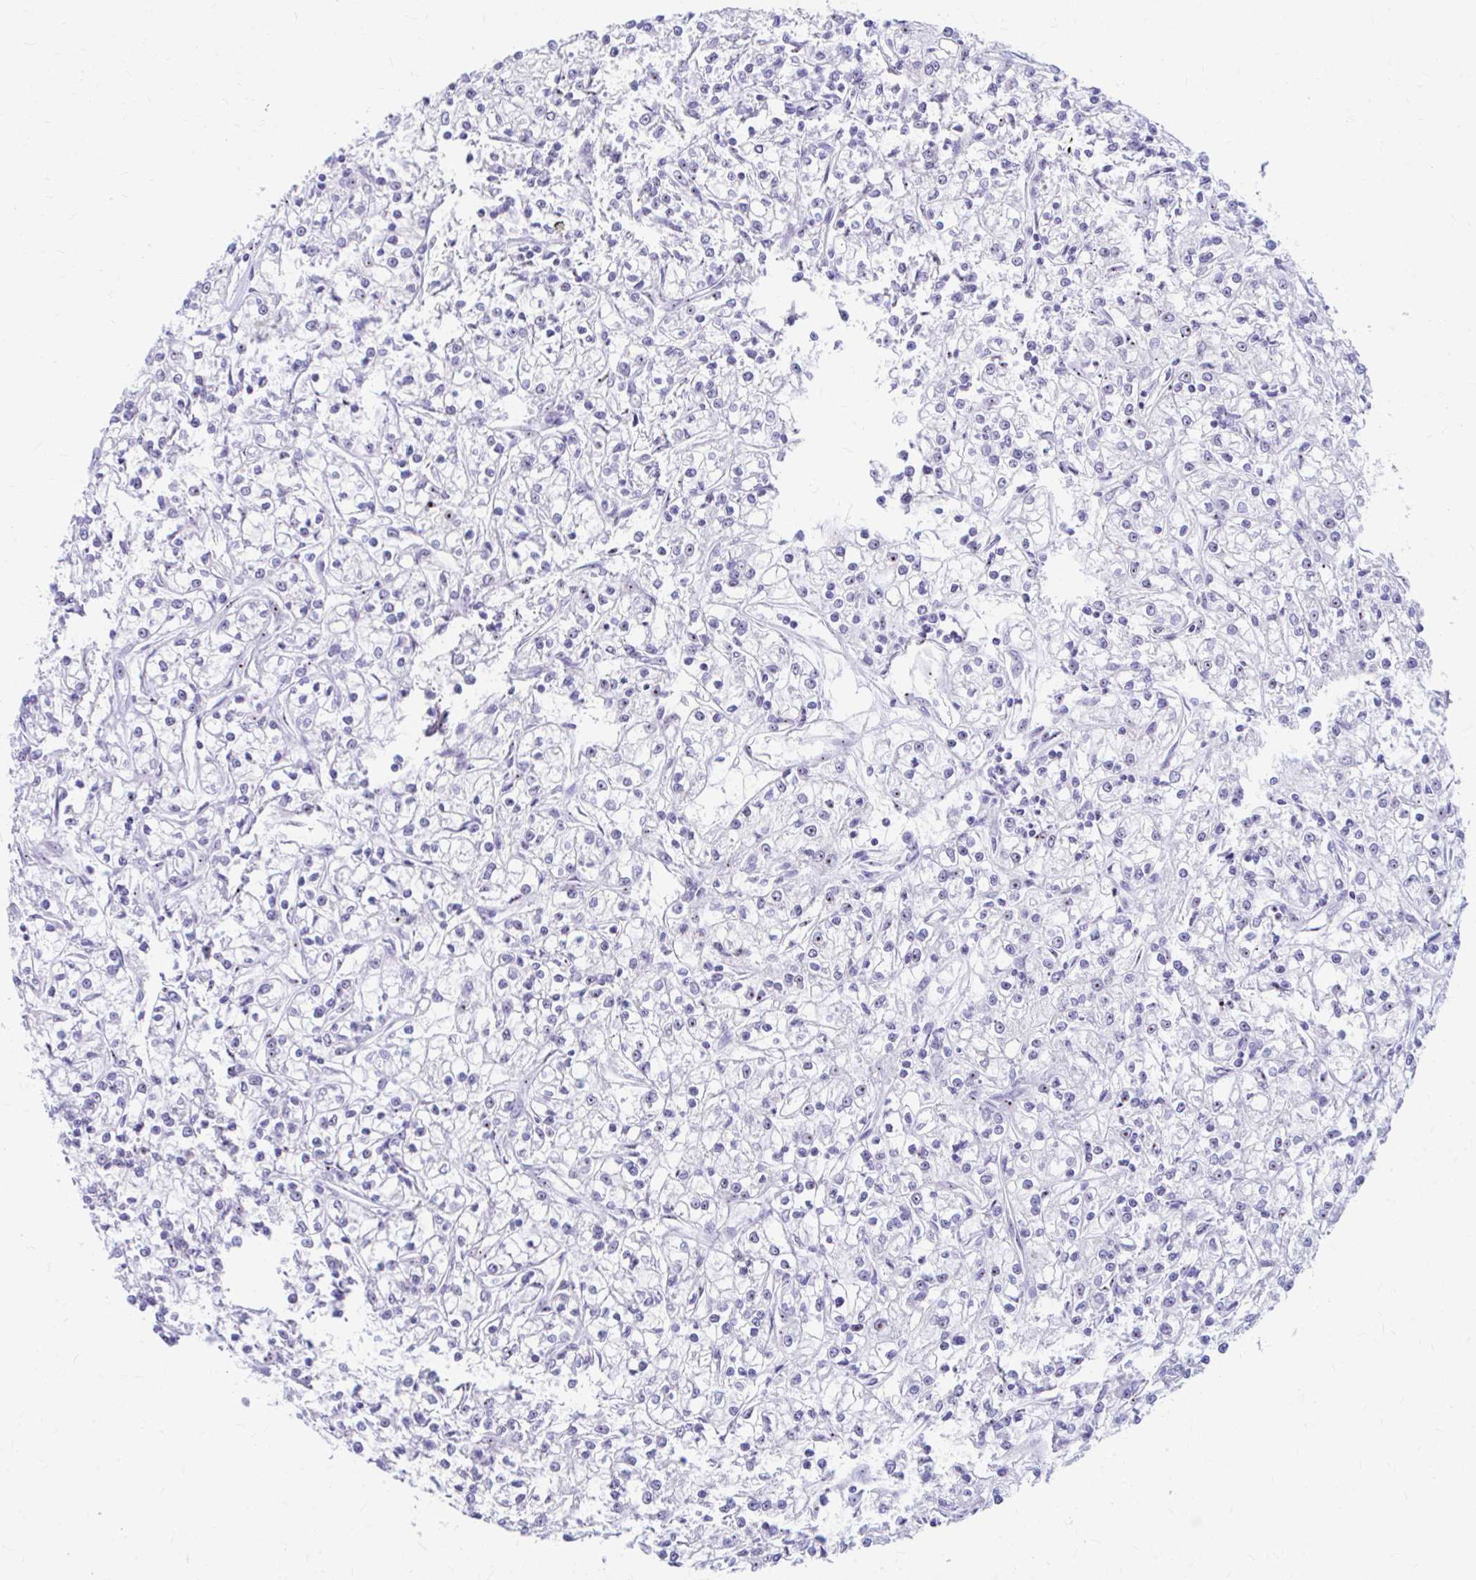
{"staining": {"intensity": "weak", "quantity": "25%-75%", "location": "nuclear"}, "tissue": "renal cancer", "cell_type": "Tumor cells", "image_type": "cancer", "snomed": [{"axis": "morphology", "description": "Adenocarcinoma, NOS"}, {"axis": "topography", "description": "Kidney"}], "caption": "IHC (DAB (3,3'-diaminobenzidine)) staining of renal cancer reveals weak nuclear protein expression in about 25%-75% of tumor cells.", "gene": "FTSJ3", "patient": {"sex": "female", "age": 59}}